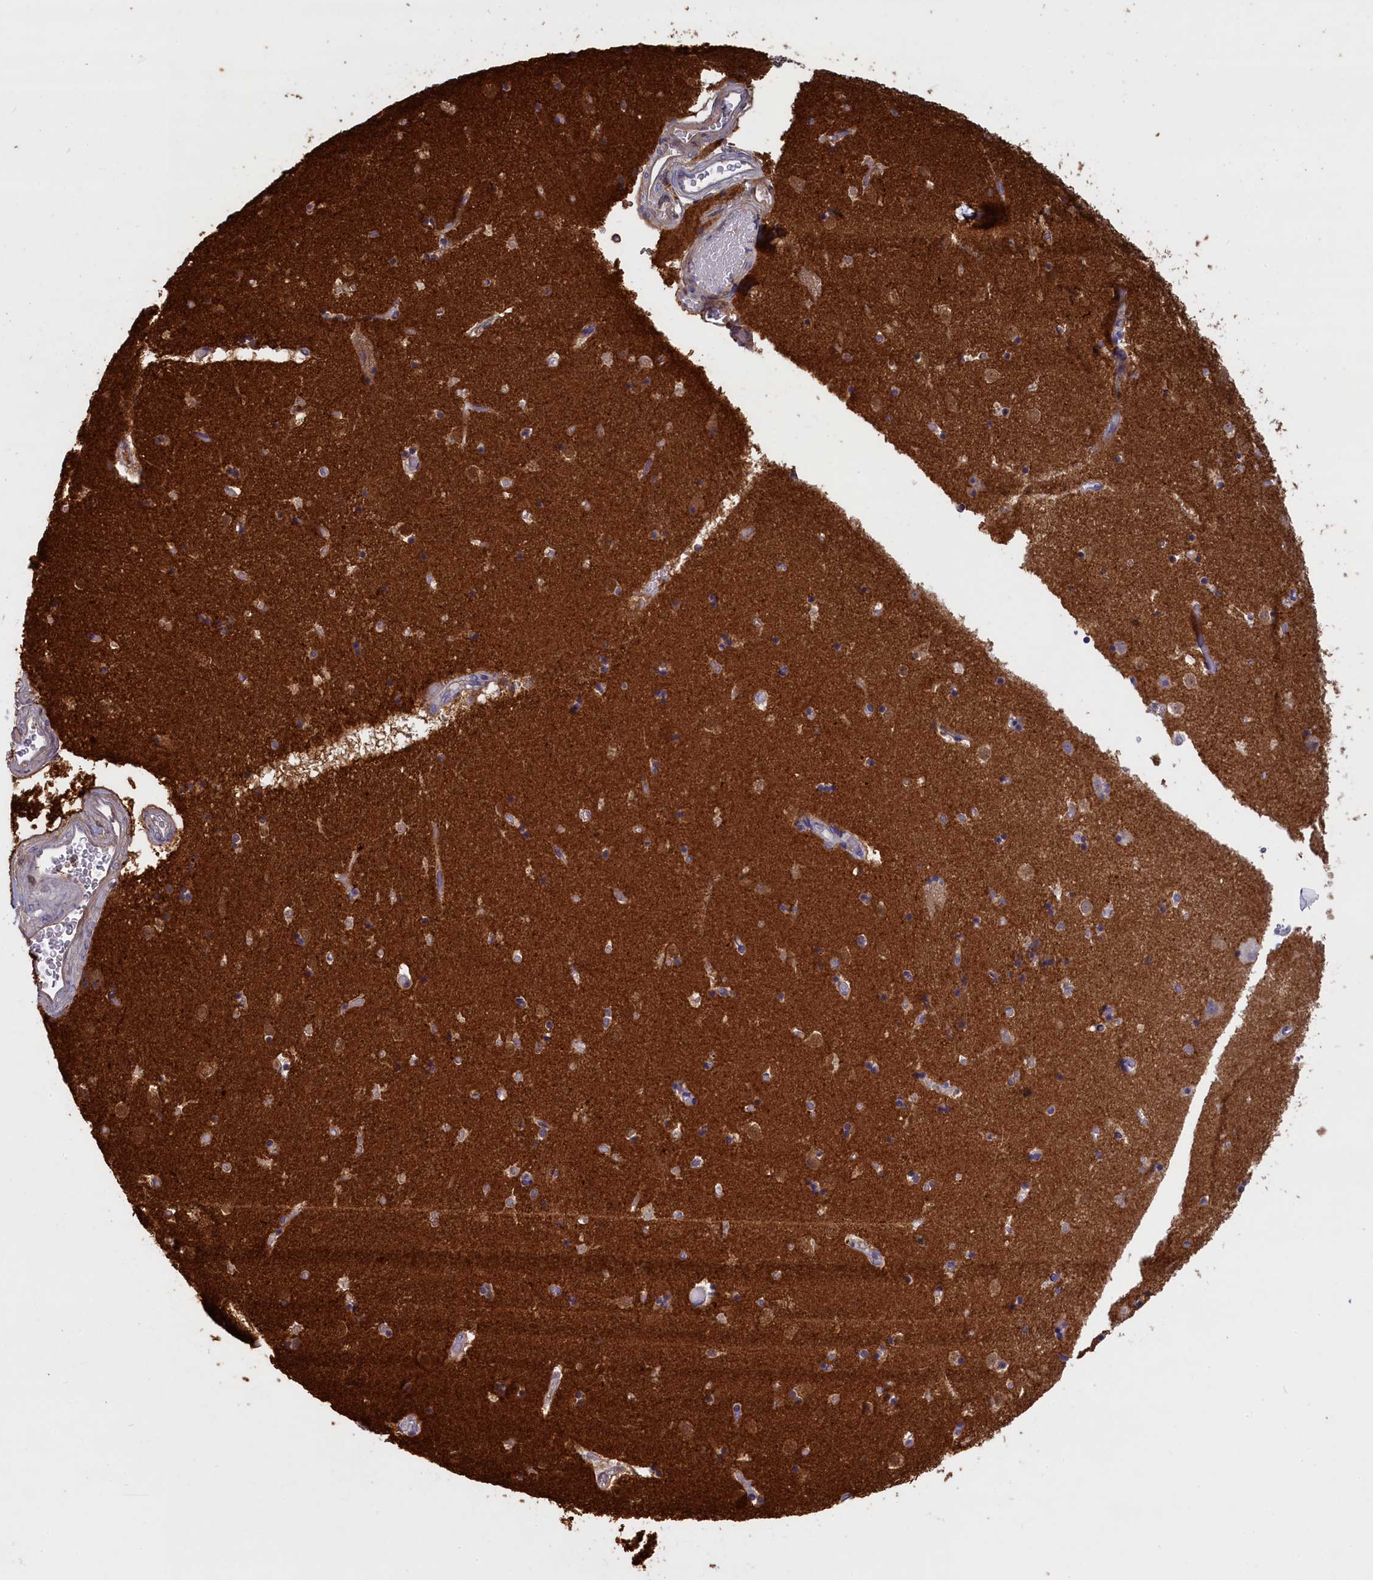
{"staining": {"intensity": "negative", "quantity": "none", "location": "none"}, "tissue": "caudate", "cell_type": "Glial cells", "image_type": "normal", "snomed": [{"axis": "morphology", "description": "Normal tissue, NOS"}, {"axis": "topography", "description": "Lateral ventricle wall"}], "caption": "Immunohistochemical staining of unremarkable caudate shows no significant expression in glial cells. (Brightfield microscopy of DAB (3,3'-diaminobenzidine) immunohistochemistry at high magnification).", "gene": "UCHL3", "patient": {"sex": "female", "age": 52}}